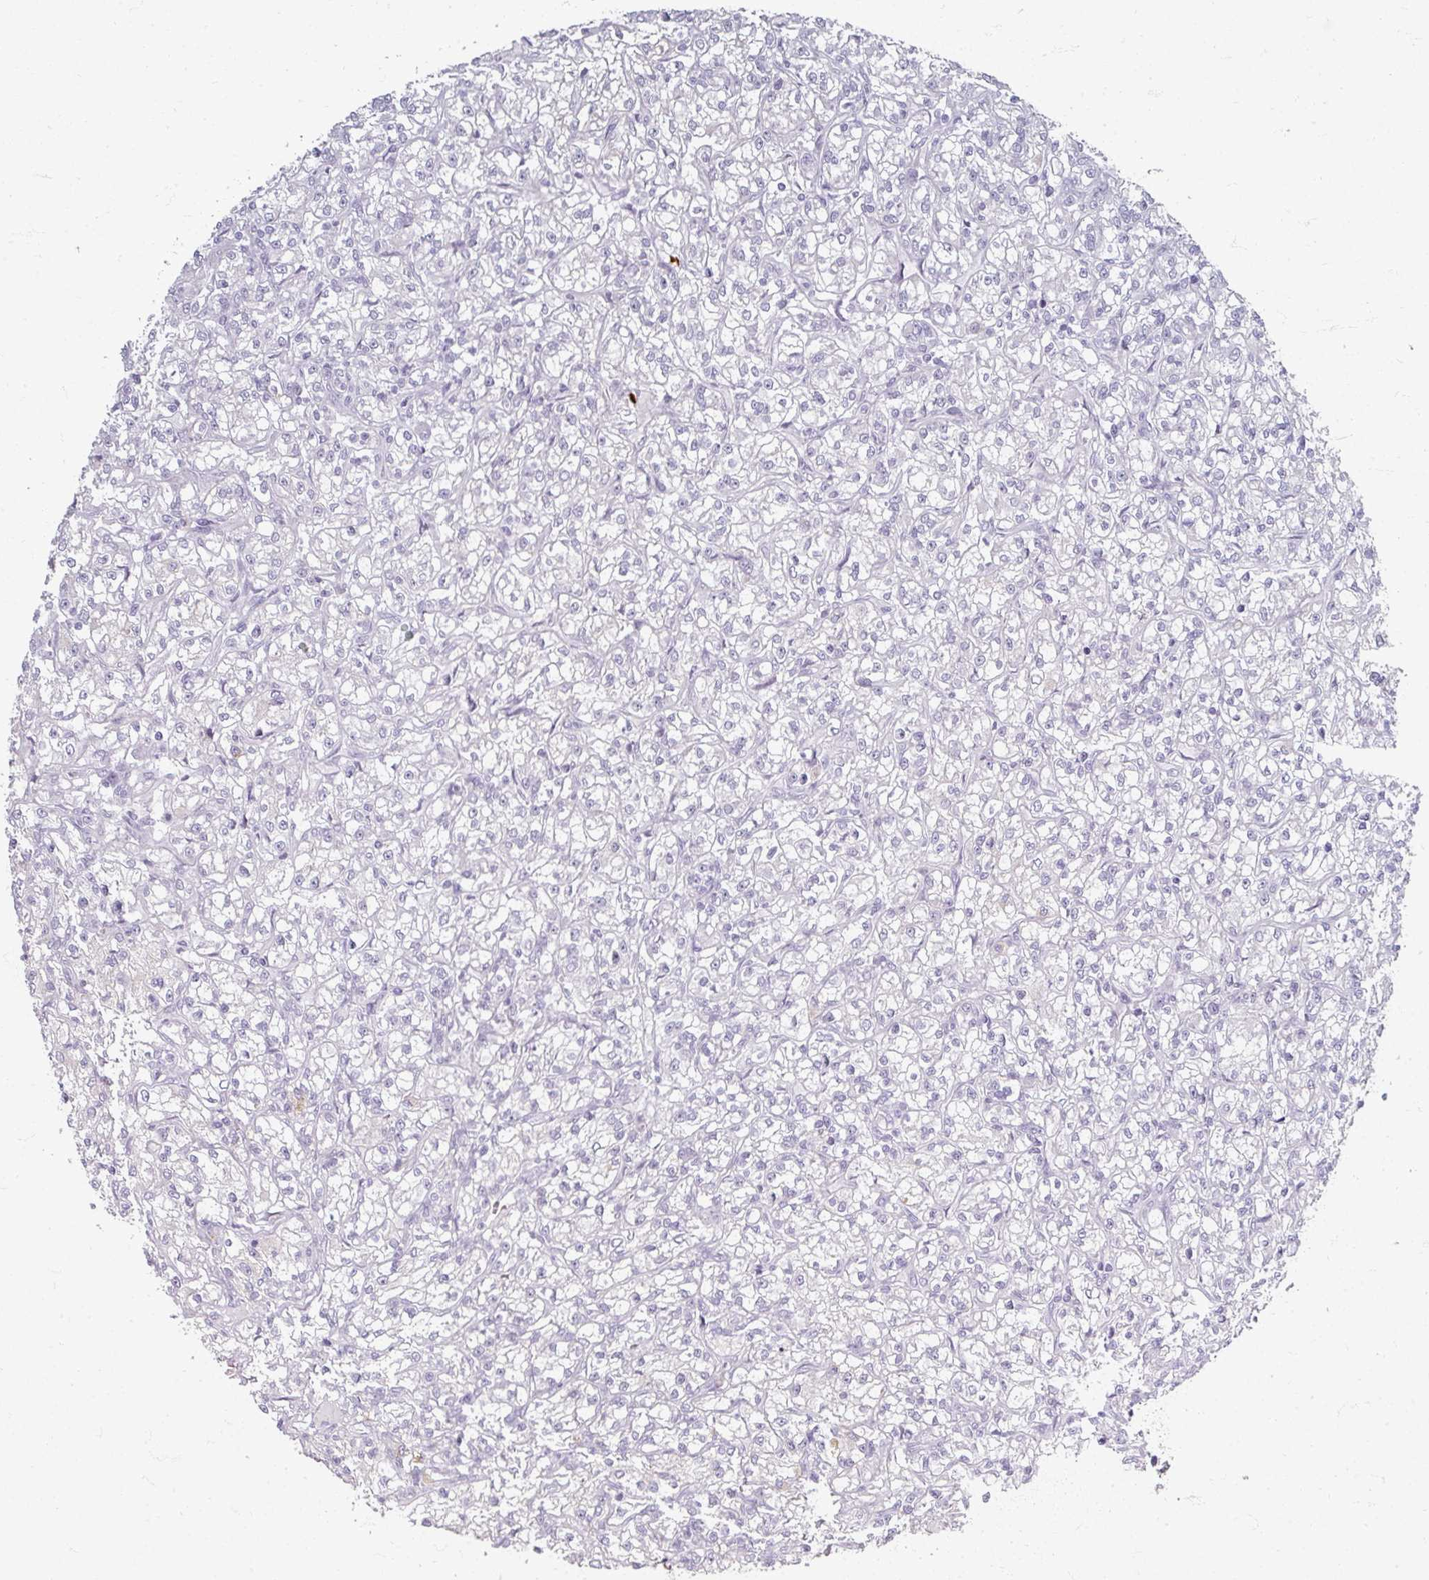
{"staining": {"intensity": "negative", "quantity": "none", "location": "none"}, "tissue": "renal cancer", "cell_type": "Tumor cells", "image_type": "cancer", "snomed": [{"axis": "morphology", "description": "Adenocarcinoma, NOS"}, {"axis": "topography", "description": "Kidney"}], "caption": "Immunohistochemistry photomicrograph of neoplastic tissue: adenocarcinoma (renal) stained with DAB (3,3'-diaminobenzidine) shows no significant protein expression in tumor cells. The staining was performed using DAB to visualize the protein expression in brown, while the nuclei were stained in blue with hematoxylin (Magnification: 20x).", "gene": "ZNF878", "patient": {"sex": "female", "age": 59}}